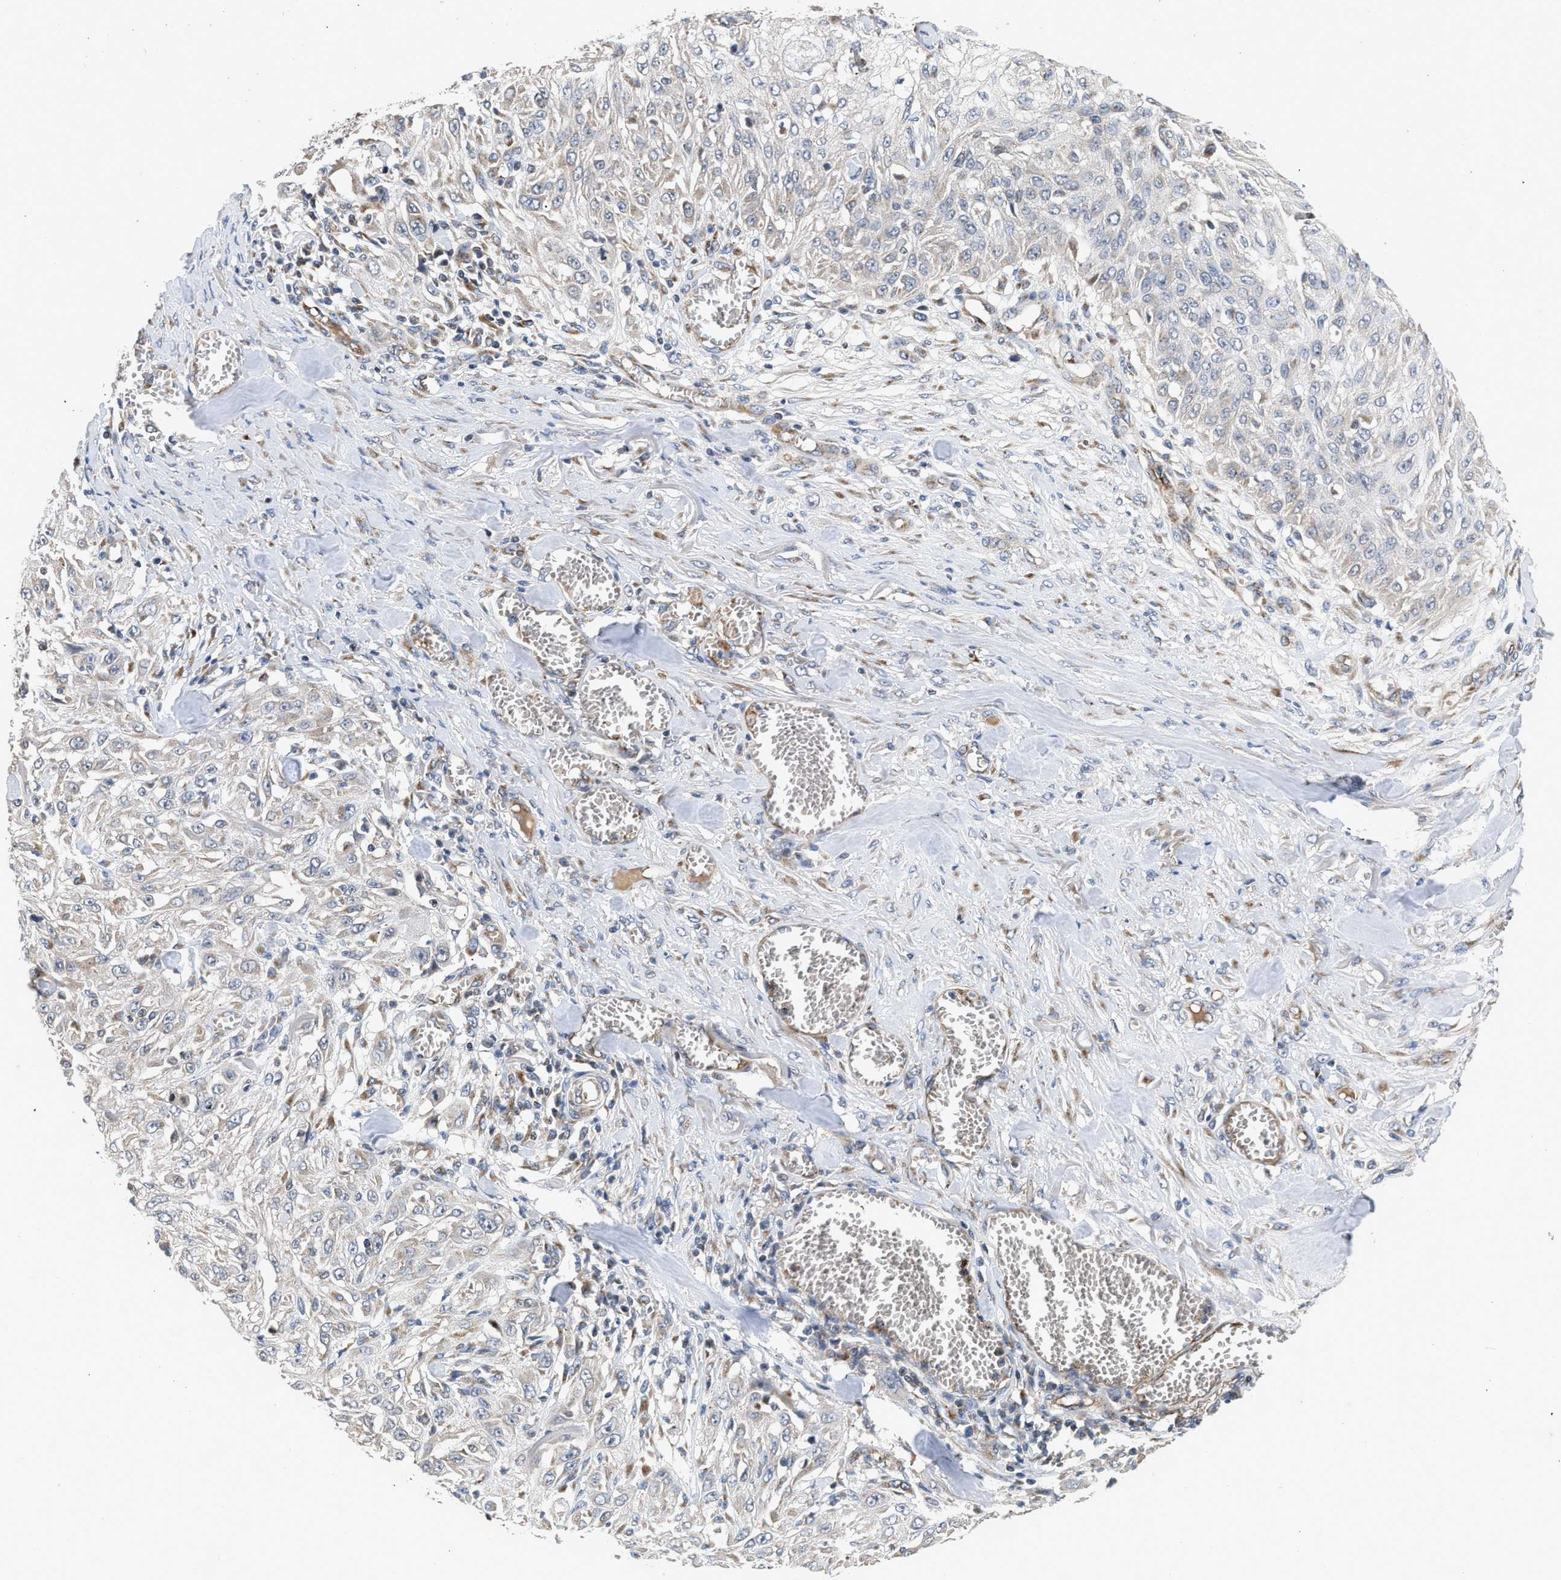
{"staining": {"intensity": "weak", "quantity": "<25%", "location": "cytoplasmic/membranous"}, "tissue": "skin cancer", "cell_type": "Tumor cells", "image_type": "cancer", "snomed": [{"axis": "morphology", "description": "Squamous cell carcinoma, NOS"}, {"axis": "morphology", "description": "Squamous cell carcinoma, metastatic, NOS"}, {"axis": "topography", "description": "Skin"}, {"axis": "topography", "description": "Lymph node"}], "caption": "Immunohistochemistry (IHC) photomicrograph of neoplastic tissue: skin cancer (metastatic squamous cell carcinoma) stained with DAB (3,3'-diaminobenzidine) exhibits no significant protein staining in tumor cells. (Immunohistochemistry (IHC), brightfield microscopy, high magnification).", "gene": "PIM1", "patient": {"sex": "male", "age": 75}}